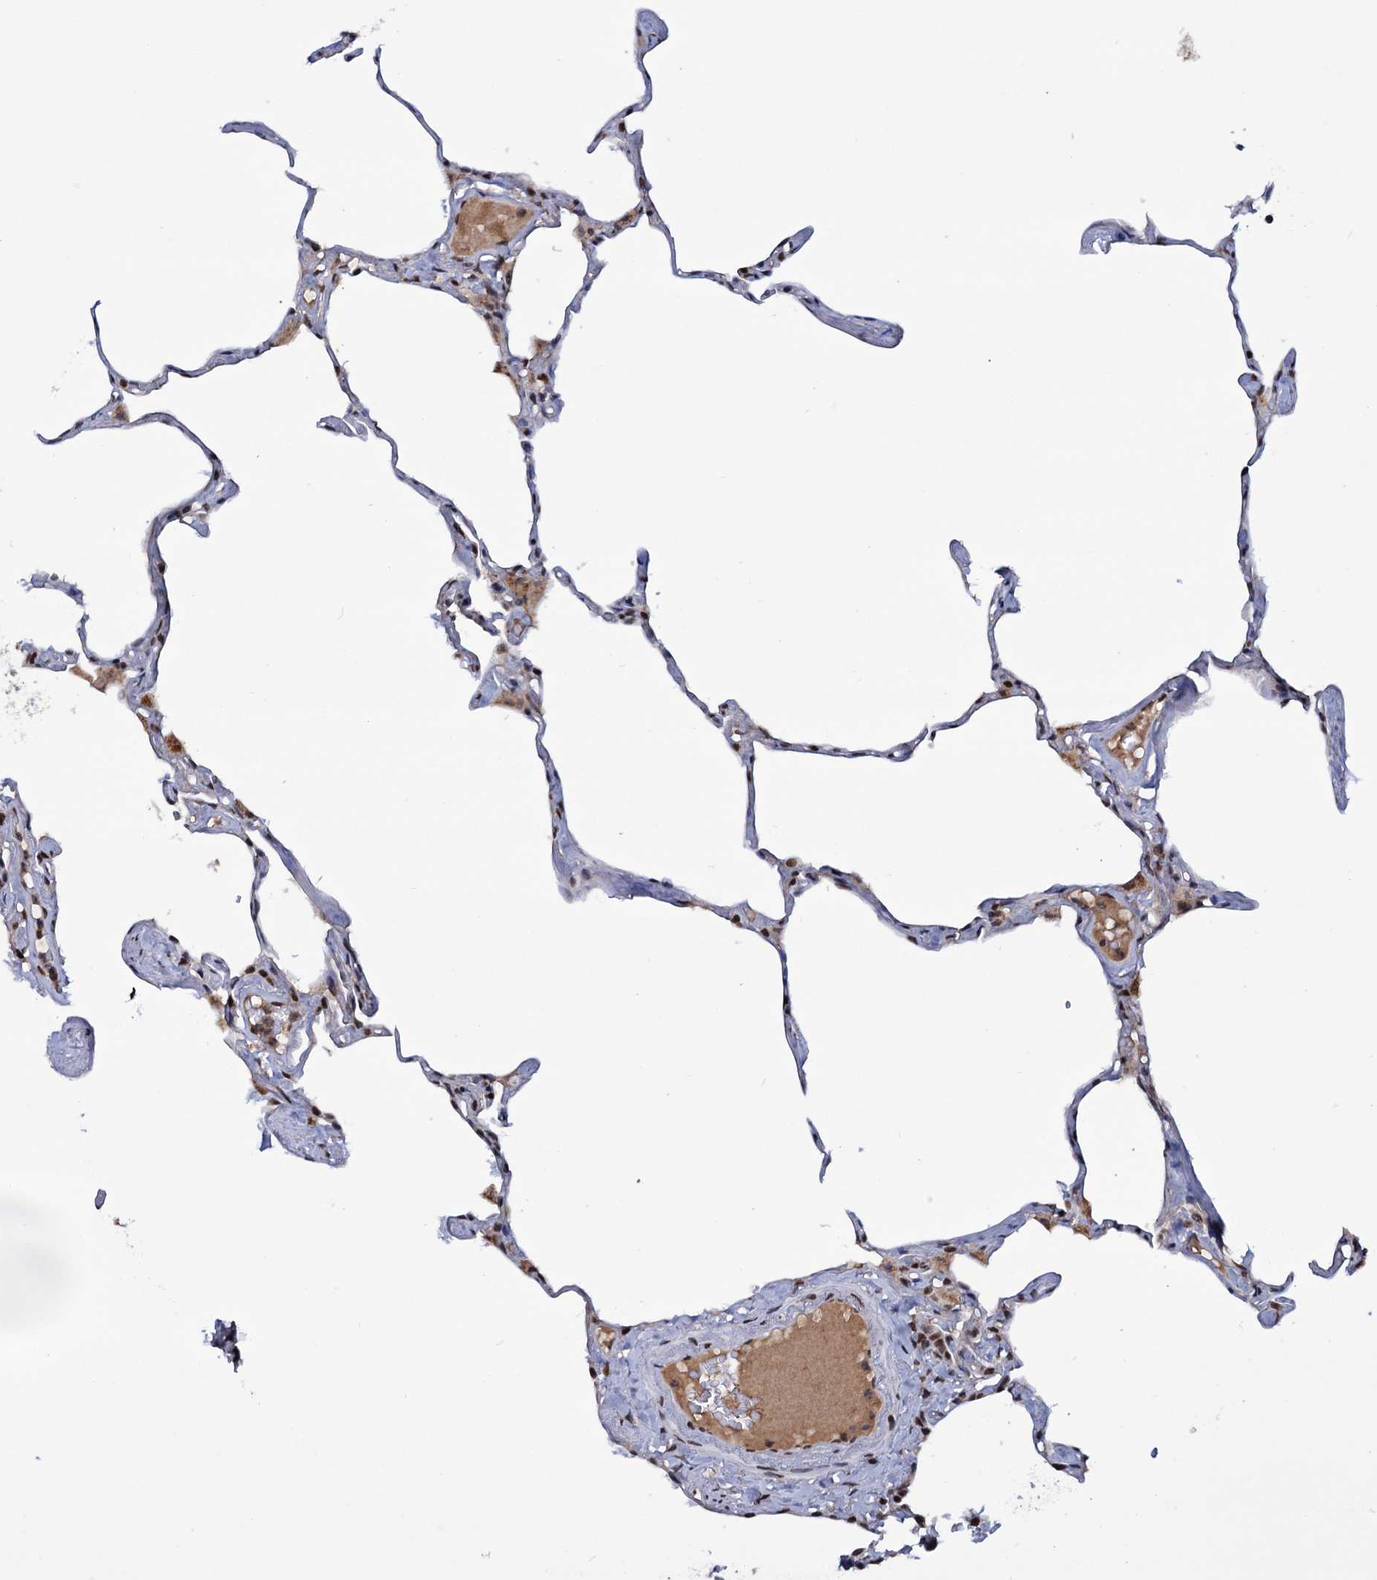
{"staining": {"intensity": "moderate", "quantity": "25%-75%", "location": "nuclear"}, "tissue": "lung", "cell_type": "Alveolar cells", "image_type": "normal", "snomed": [{"axis": "morphology", "description": "Normal tissue, NOS"}, {"axis": "topography", "description": "Lung"}], "caption": "The micrograph exhibits staining of unremarkable lung, revealing moderate nuclear protein staining (brown color) within alveolar cells.", "gene": "TBC1D12", "patient": {"sex": "male", "age": 65}}